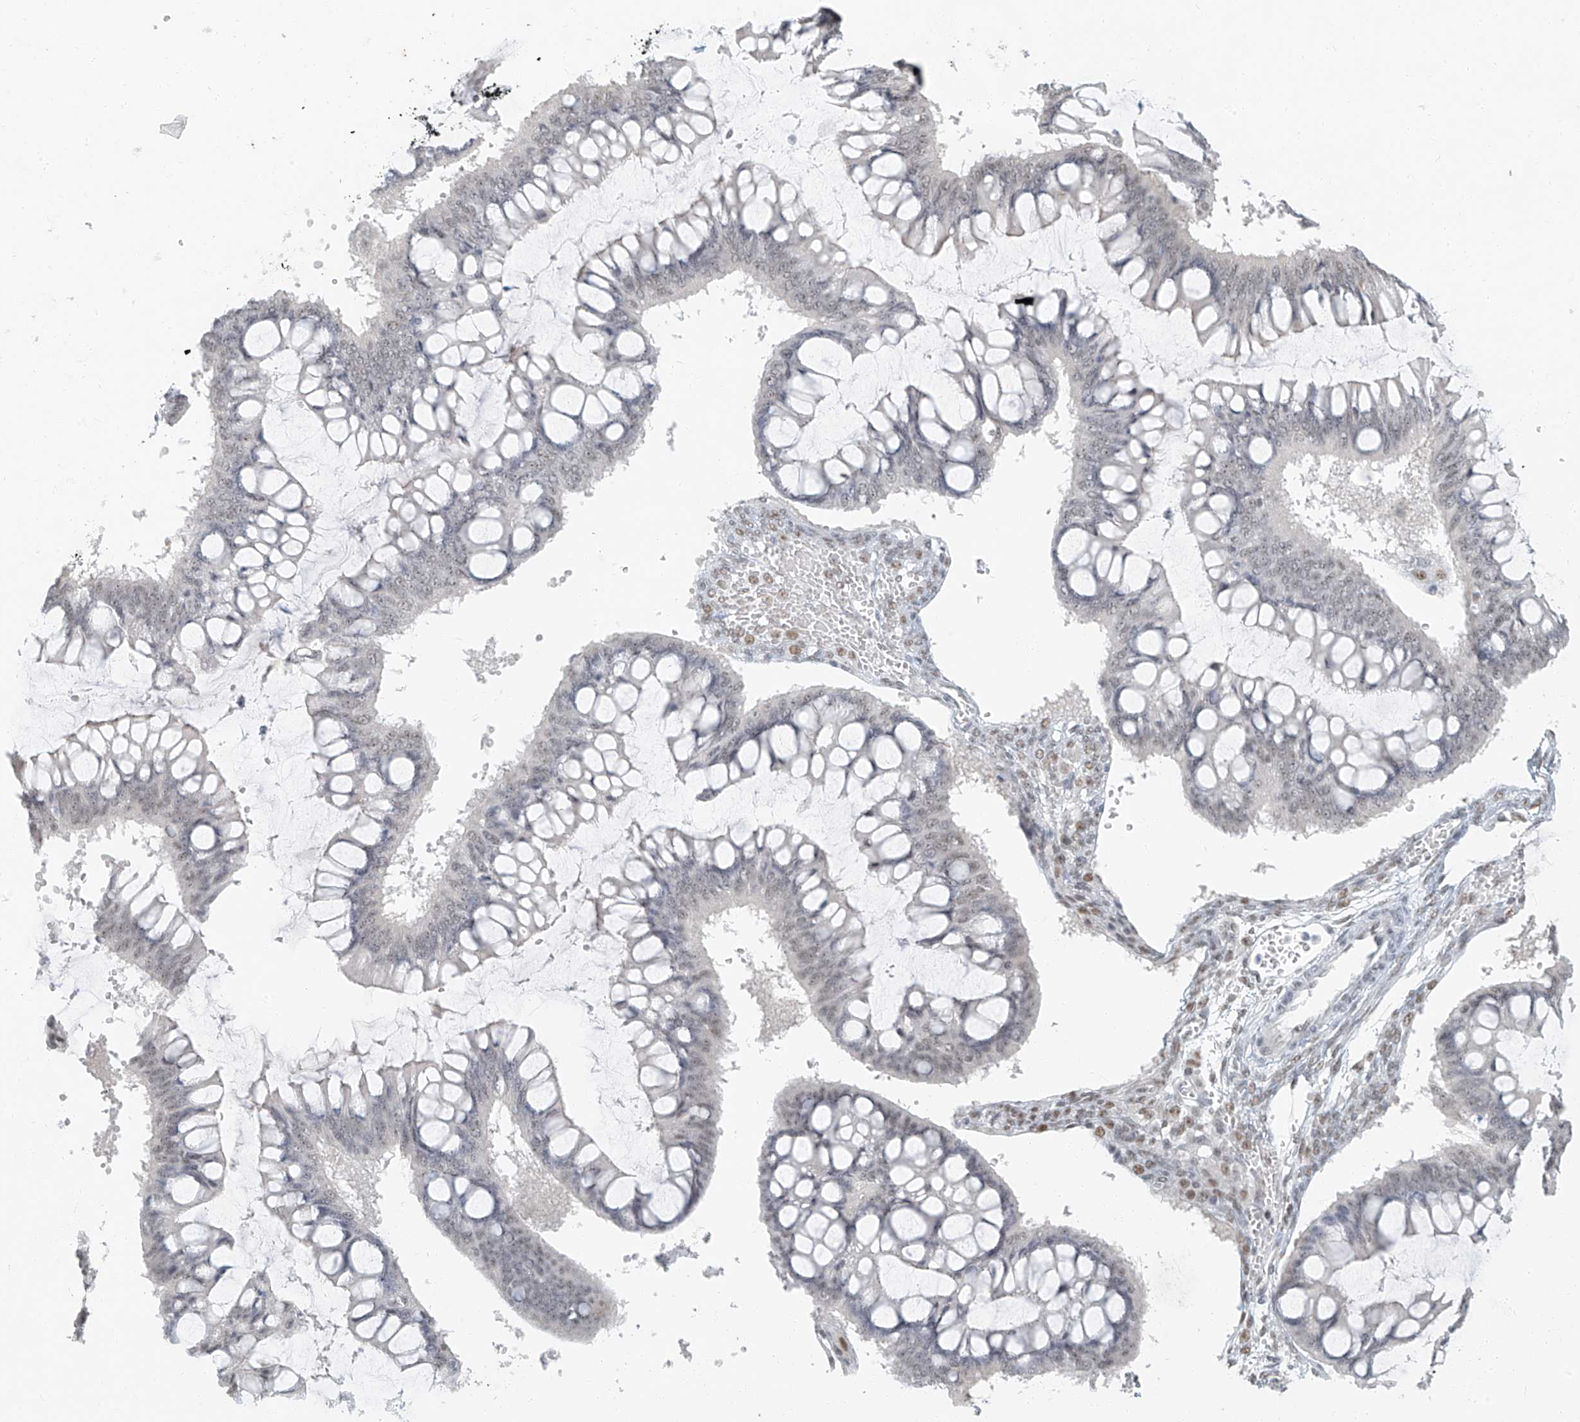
{"staining": {"intensity": "negative", "quantity": "none", "location": "none"}, "tissue": "ovarian cancer", "cell_type": "Tumor cells", "image_type": "cancer", "snomed": [{"axis": "morphology", "description": "Cystadenocarcinoma, mucinous, NOS"}, {"axis": "topography", "description": "Ovary"}], "caption": "Histopathology image shows no significant protein staining in tumor cells of ovarian cancer (mucinous cystadenocarcinoma).", "gene": "PGC", "patient": {"sex": "female", "age": 73}}